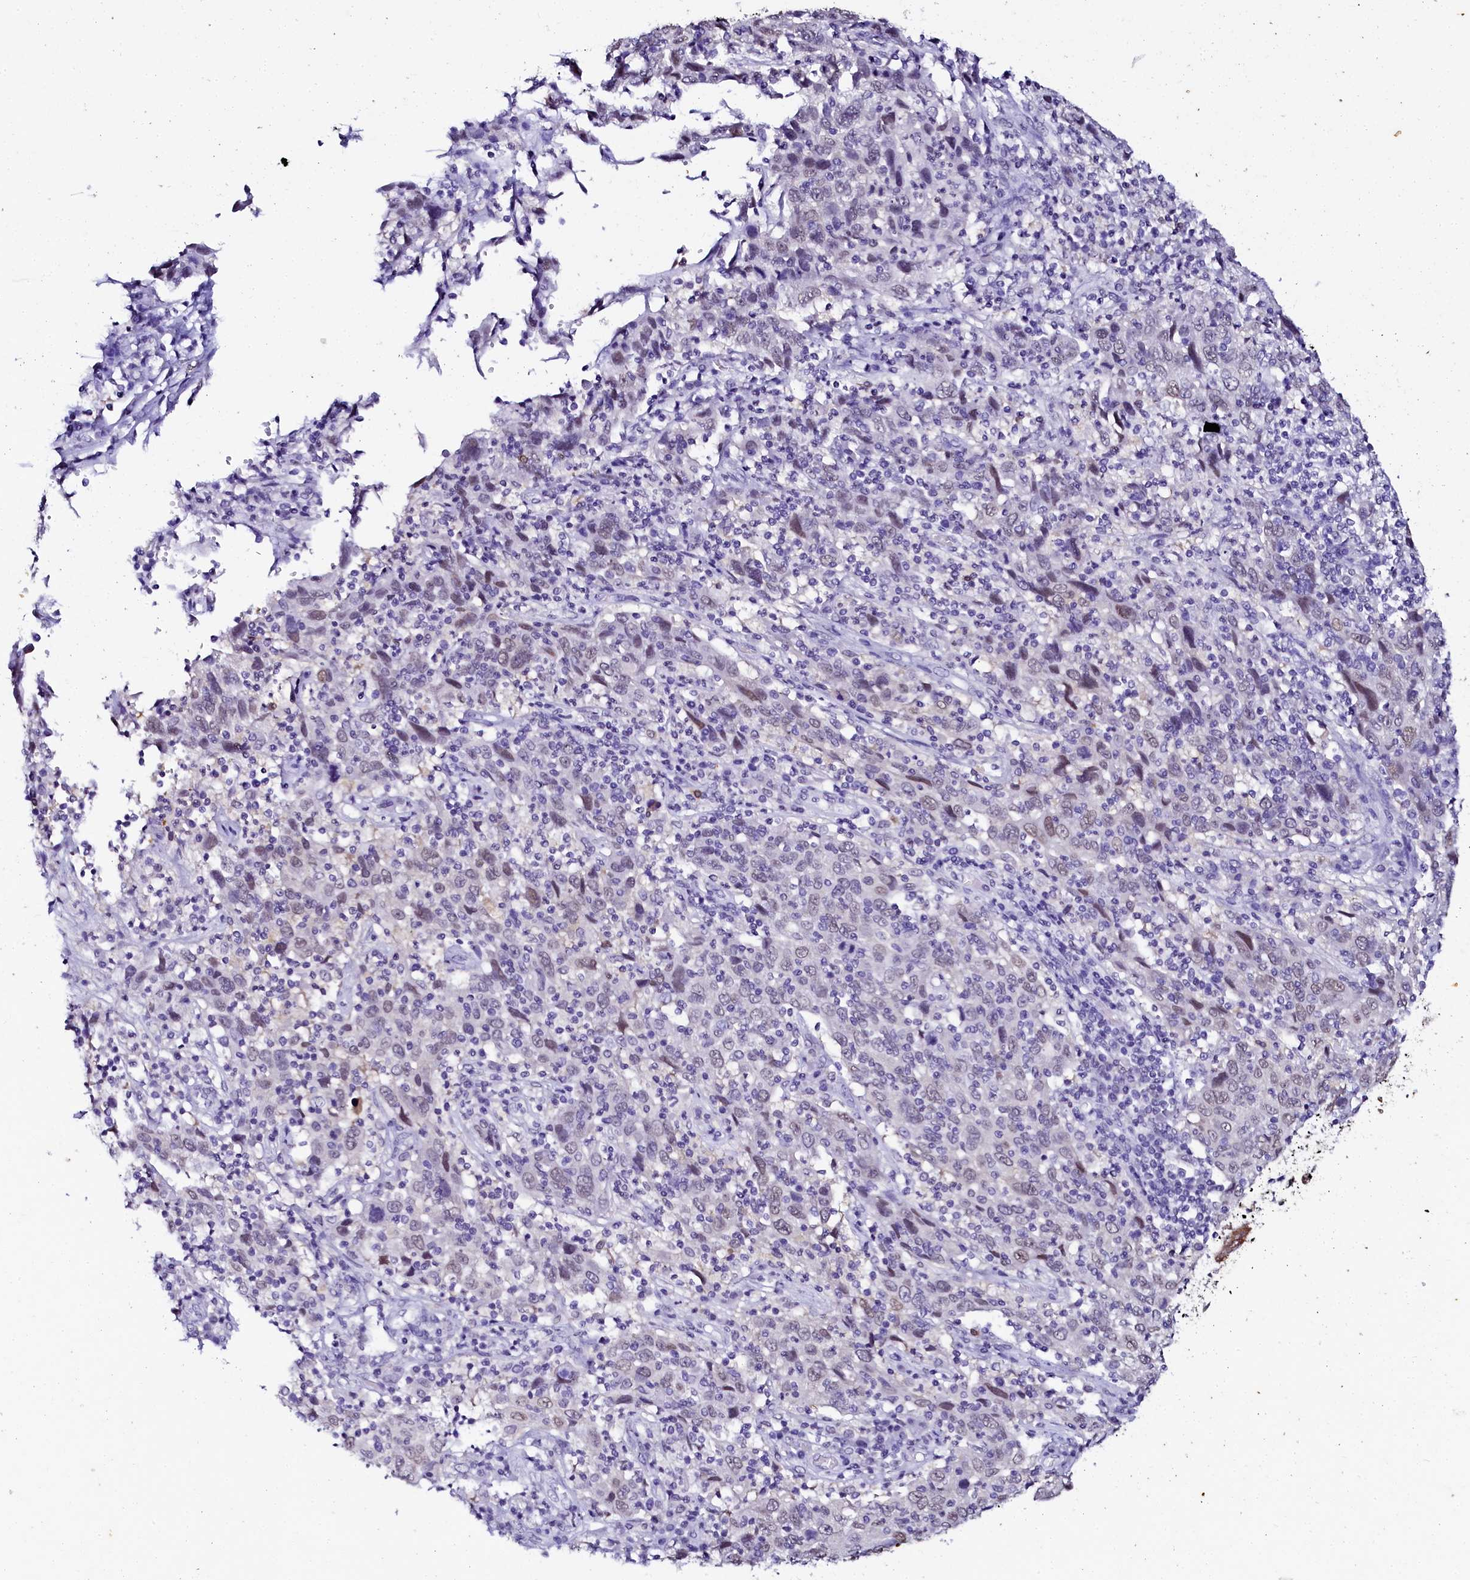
{"staining": {"intensity": "weak", "quantity": "<25%", "location": "nuclear"}, "tissue": "cervical cancer", "cell_type": "Tumor cells", "image_type": "cancer", "snomed": [{"axis": "morphology", "description": "Squamous cell carcinoma, NOS"}, {"axis": "topography", "description": "Cervix"}], "caption": "This image is of squamous cell carcinoma (cervical) stained with immunohistochemistry (IHC) to label a protein in brown with the nuclei are counter-stained blue. There is no staining in tumor cells.", "gene": "SORD", "patient": {"sex": "female", "age": 46}}